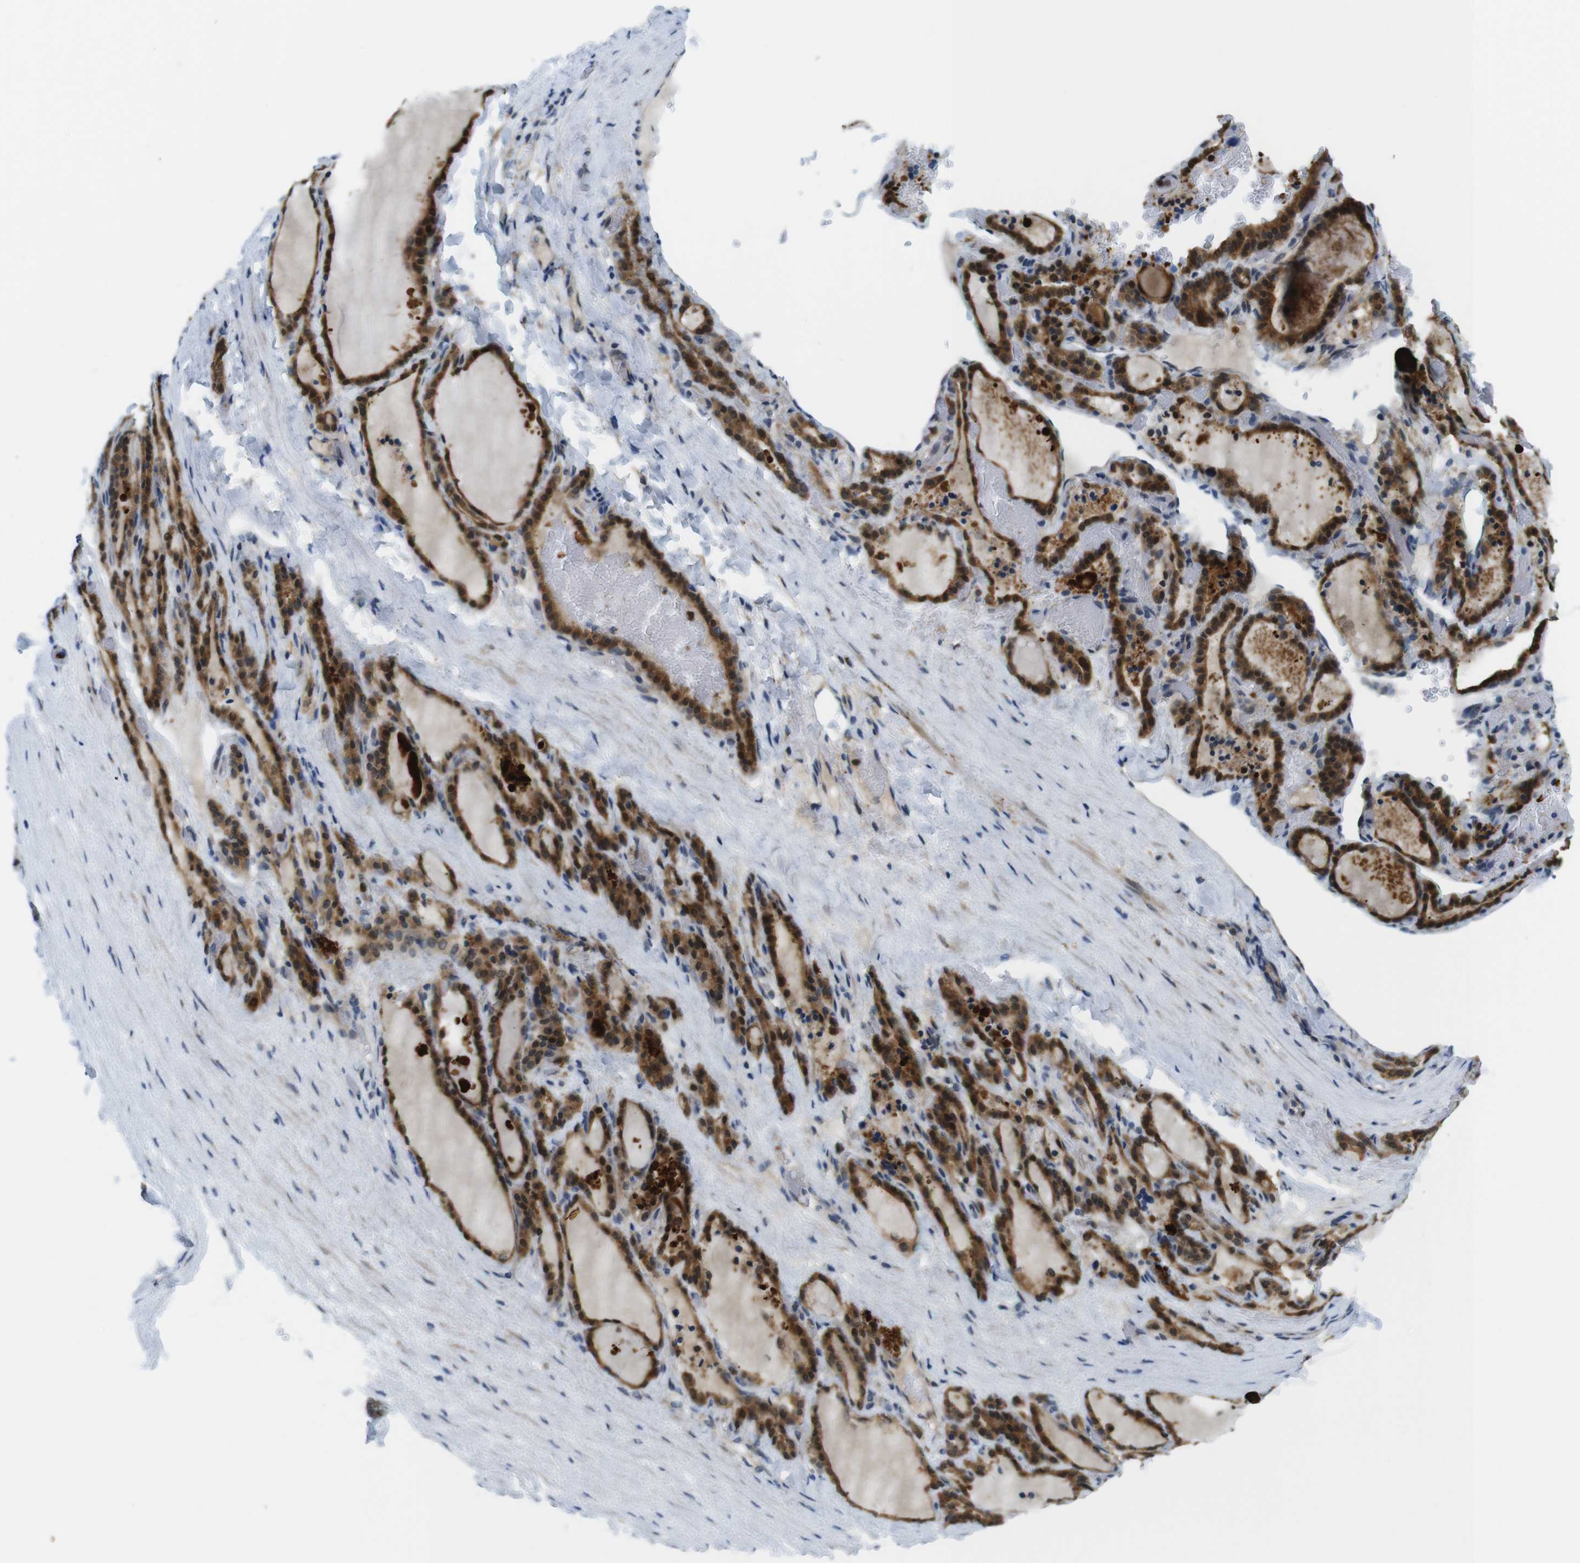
{"staining": {"intensity": "strong", "quantity": ">75%", "location": "cytoplasmic/membranous,nuclear"}, "tissue": "thyroid gland", "cell_type": "Glandular cells", "image_type": "normal", "snomed": [{"axis": "morphology", "description": "Normal tissue, NOS"}, {"axis": "topography", "description": "Thyroid gland"}], "caption": "Protein expression analysis of benign human thyroid gland reveals strong cytoplasmic/membranous,nuclear positivity in approximately >75% of glandular cells.", "gene": "ZDHHC3", "patient": {"sex": "female", "age": 28}}